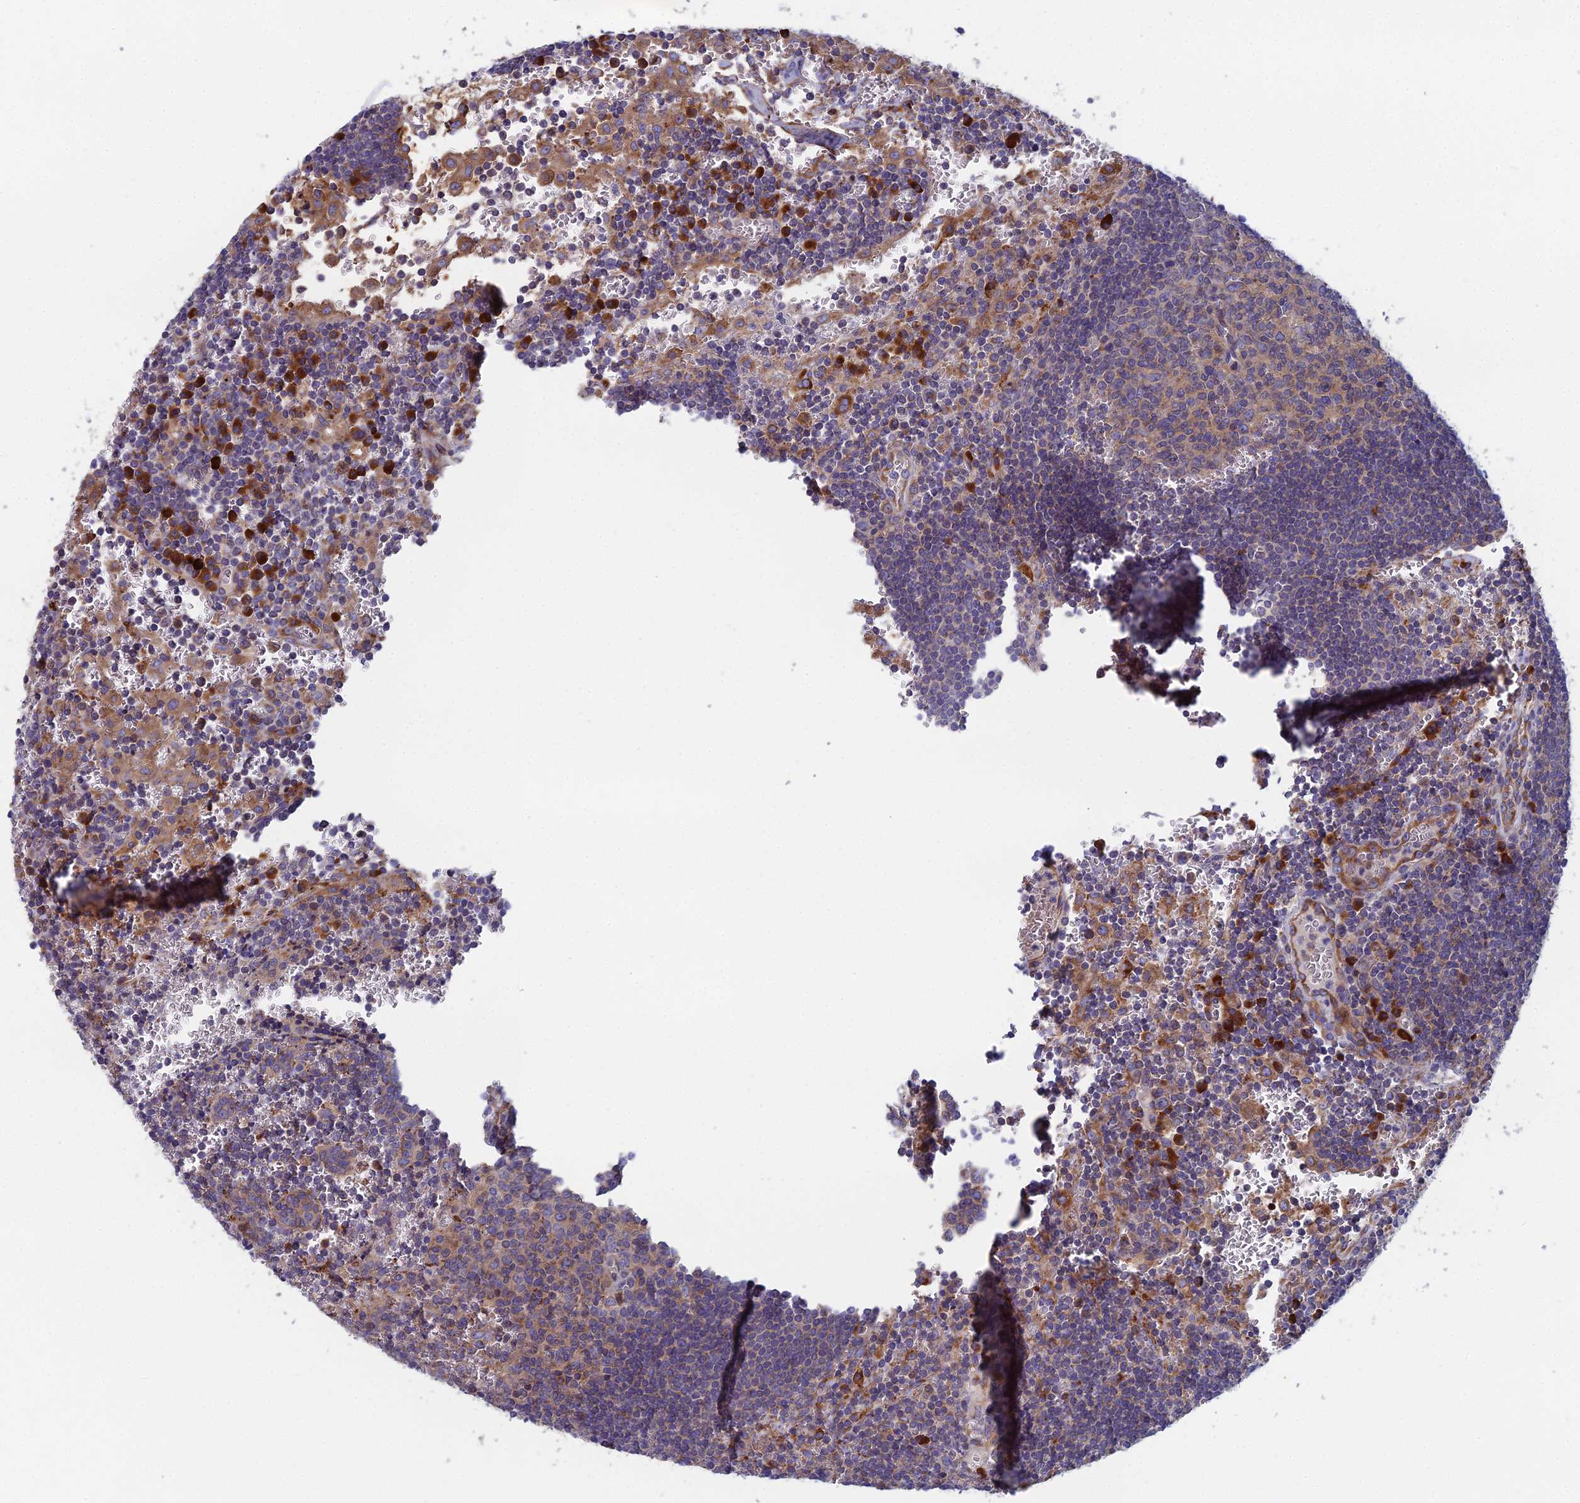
{"staining": {"intensity": "weak", "quantity": "<25%", "location": "cytoplasmic/membranous"}, "tissue": "lymph node", "cell_type": "Germinal center cells", "image_type": "normal", "snomed": [{"axis": "morphology", "description": "Normal tissue, NOS"}, {"axis": "topography", "description": "Lymph node"}], "caption": "Image shows no protein positivity in germinal center cells of normal lymph node. (DAB immunohistochemistry (IHC) with hematoxylin counter stain).", "gene": "CLCN3", "patient": {"sex": "female", "age": 73}}